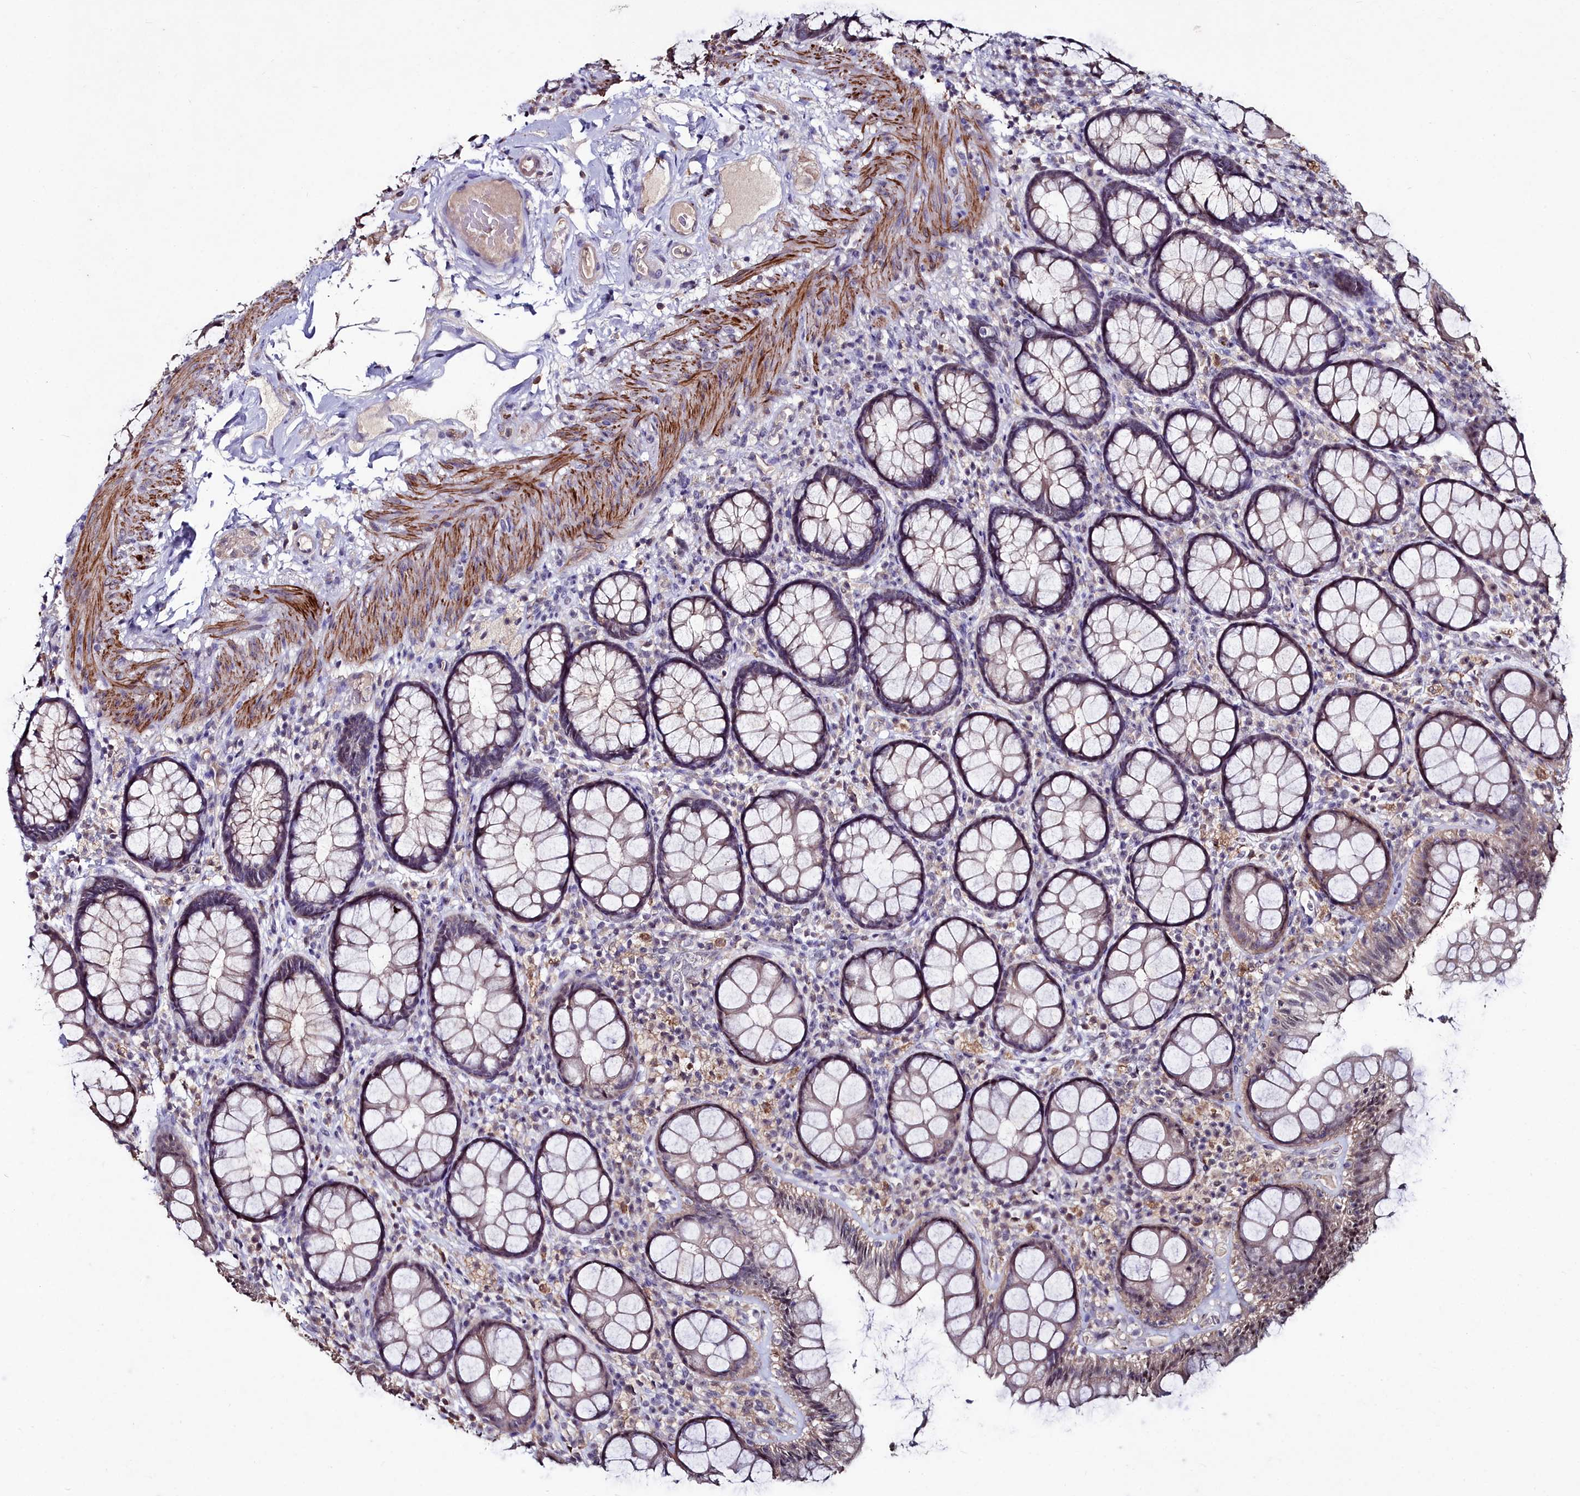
{"staining": {"intensity": "moderate", "quantity": "<25%", "location": "nuclear"}, "tissue": "rectum", "cell_type": "Glandular cells", "image_type": "normal", "snomed": [{"axis": "morphology", "description": "Normal tissue, NOS"}, {"axis": "topography", "description": "Rectum"}], "caption": "This histopathology image demonstrates normal rectum stained with immunohistochemistry (IHC) to label a protein in brown. The nuclear of glandular cells show moderate positivity for the protein. Nuclei are counter-stained blue.", "gene": "AMBRA1", "patient": {"sex": "male", "age": 83}}